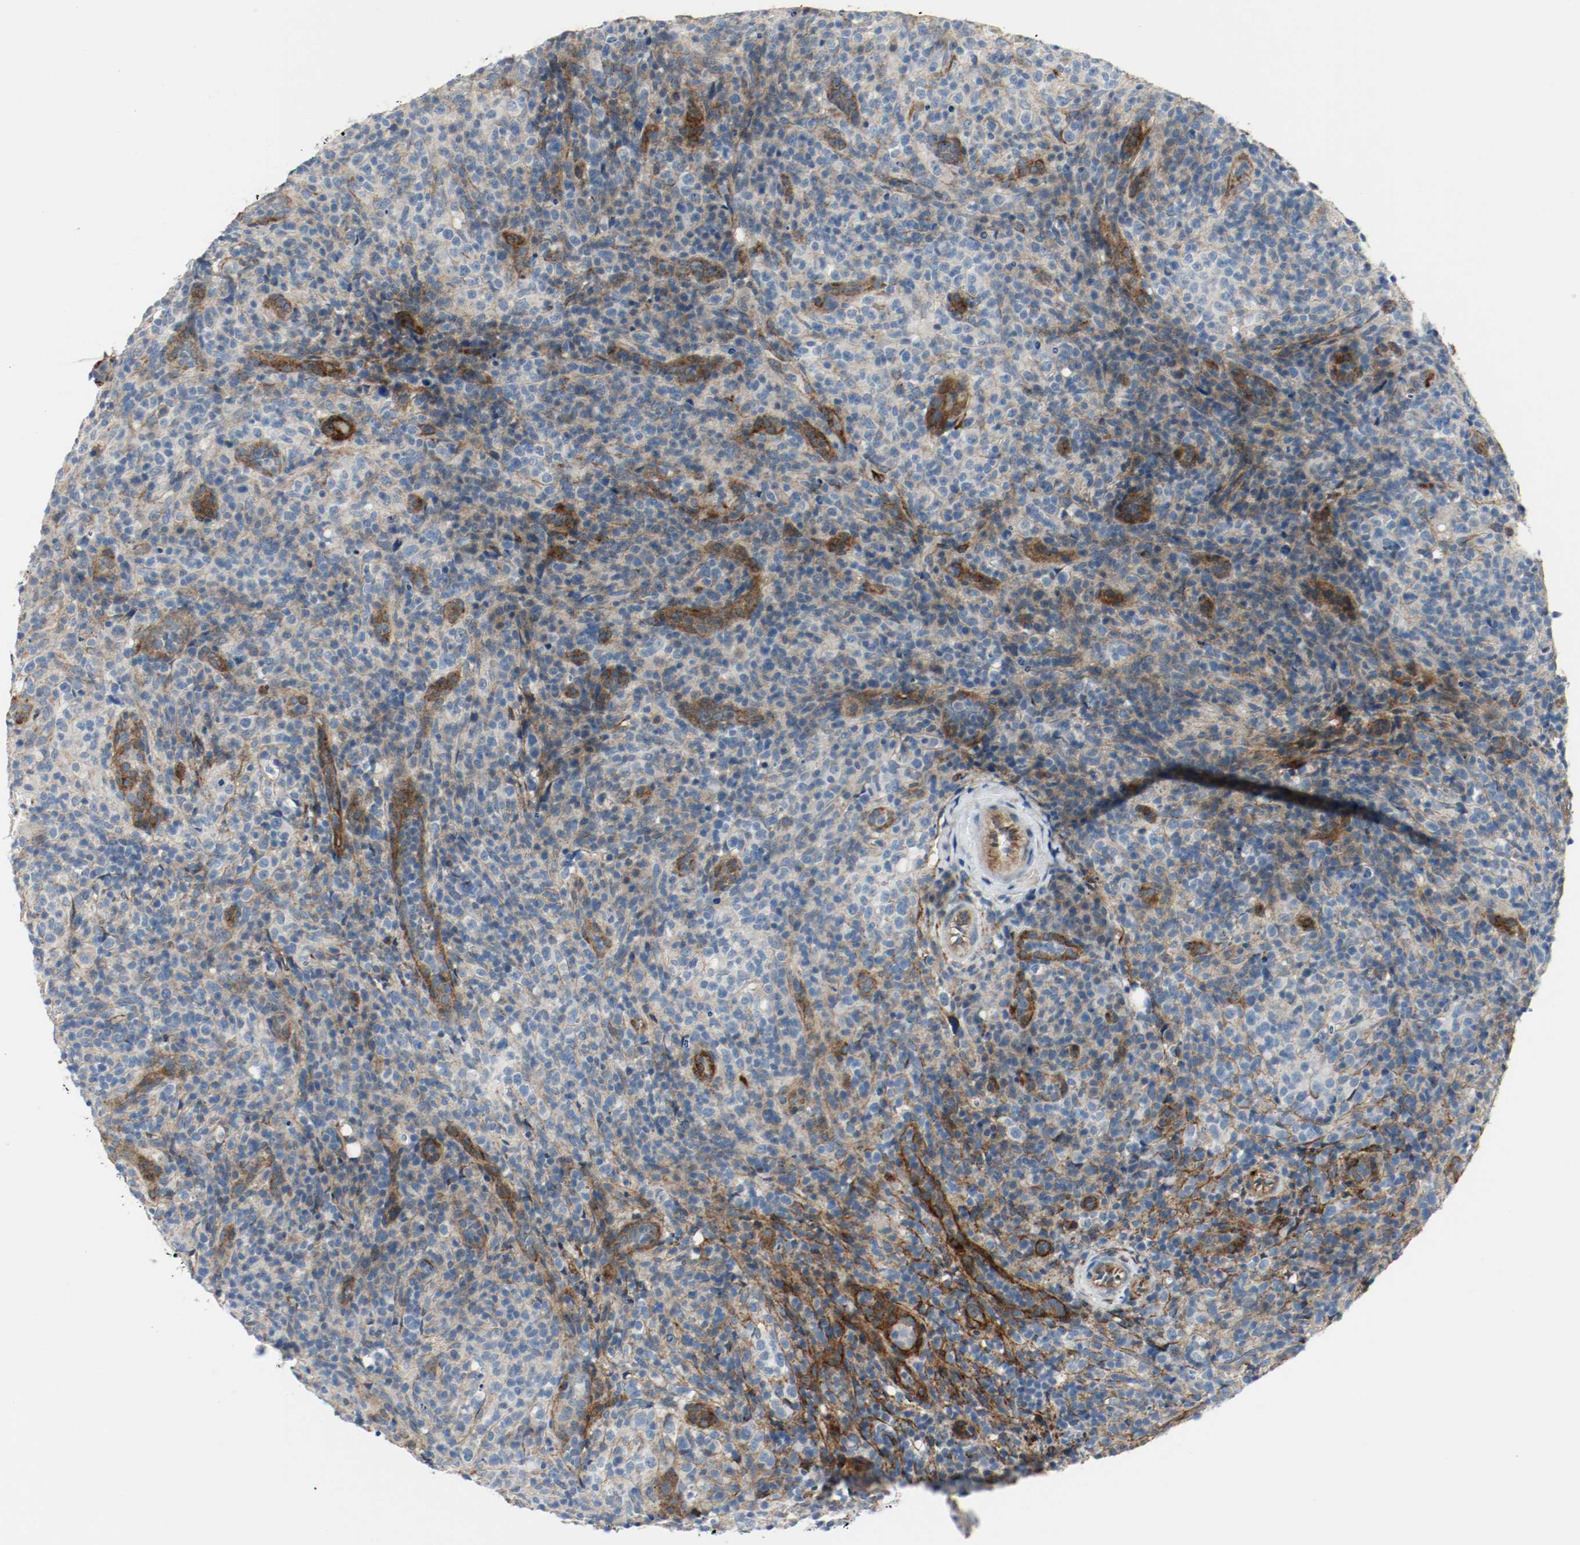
{"staining": {"intensity": "weak", "quantity": "<25%", "location": "cytoplasmic/membranous"}, "tissue": "lymphoma", "cell_type": "Tumor cells", "image_type": "cancer", "snomed": [{"axis": "morphology", "description": "Malignant lymphoma, non-Hodgkin's type, High grade"}, {"axis": "topography", "description": "Lymph node"}], "caption": "The image demonstrates no significant positivity in tumor cells of lymphoma. (Immunohistochemistry (ihc), brightfield microscopy, high magnification).", "gene": "LAMB1", "patient": {"sex": "female", "age": 76}}